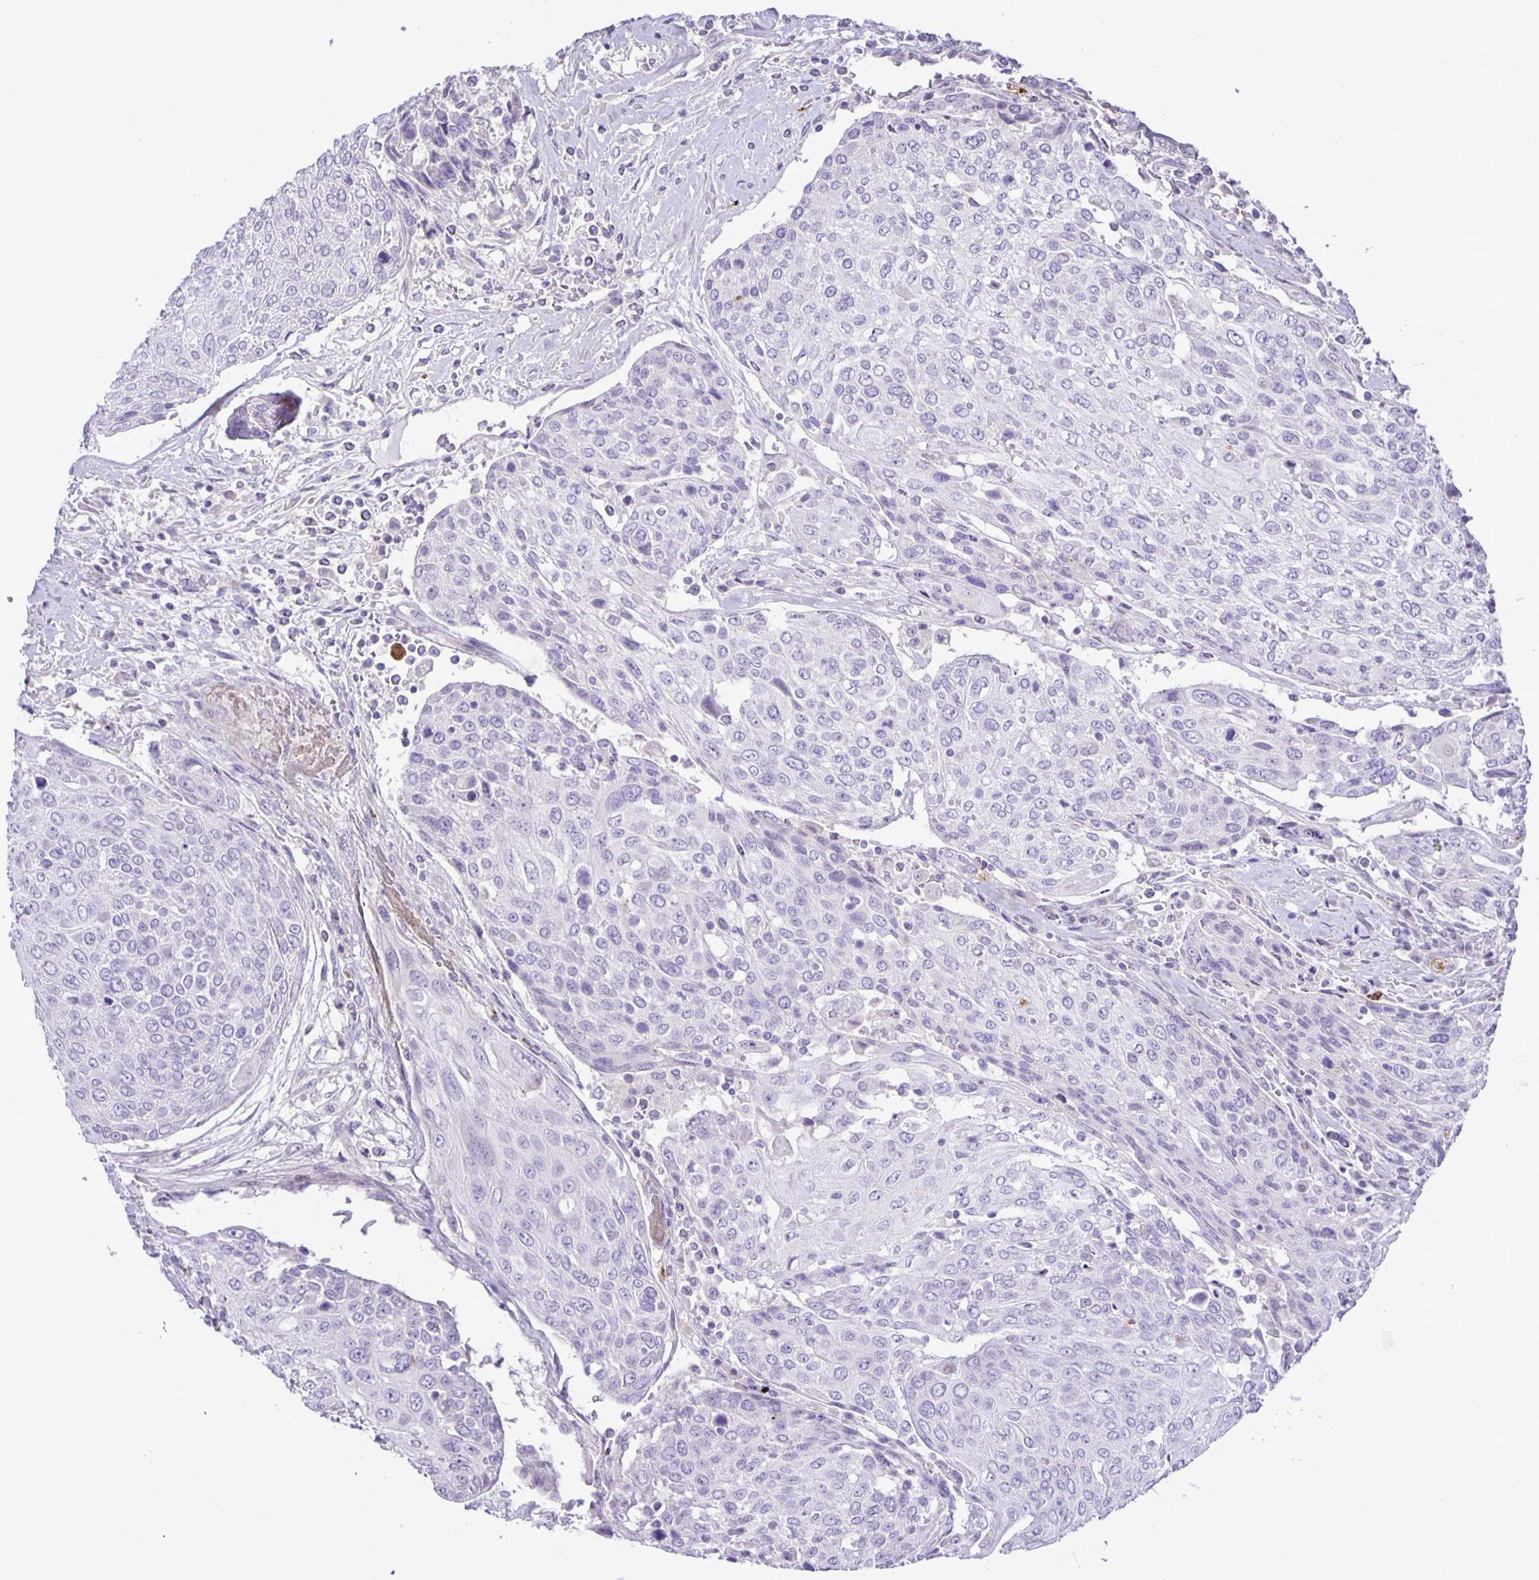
{"staining": {"intensity": "negative", "quantity": "none", "location": "none"}, "tissue": "urothelial cancer", "cell_type": "Tumor cells", "image_type": "cancer", "snomed": [{"axis": "morphology", "description": "Urothelial carcinoma, High grade"}, {"axis": "topography", "description": "Urinary bladder"}], "caption": "Tumor cells show no significant expression in urothelial carcinoma (high-grade).", "gene": "ADCK1", "patient": {"sex": "female", "age": 70}}